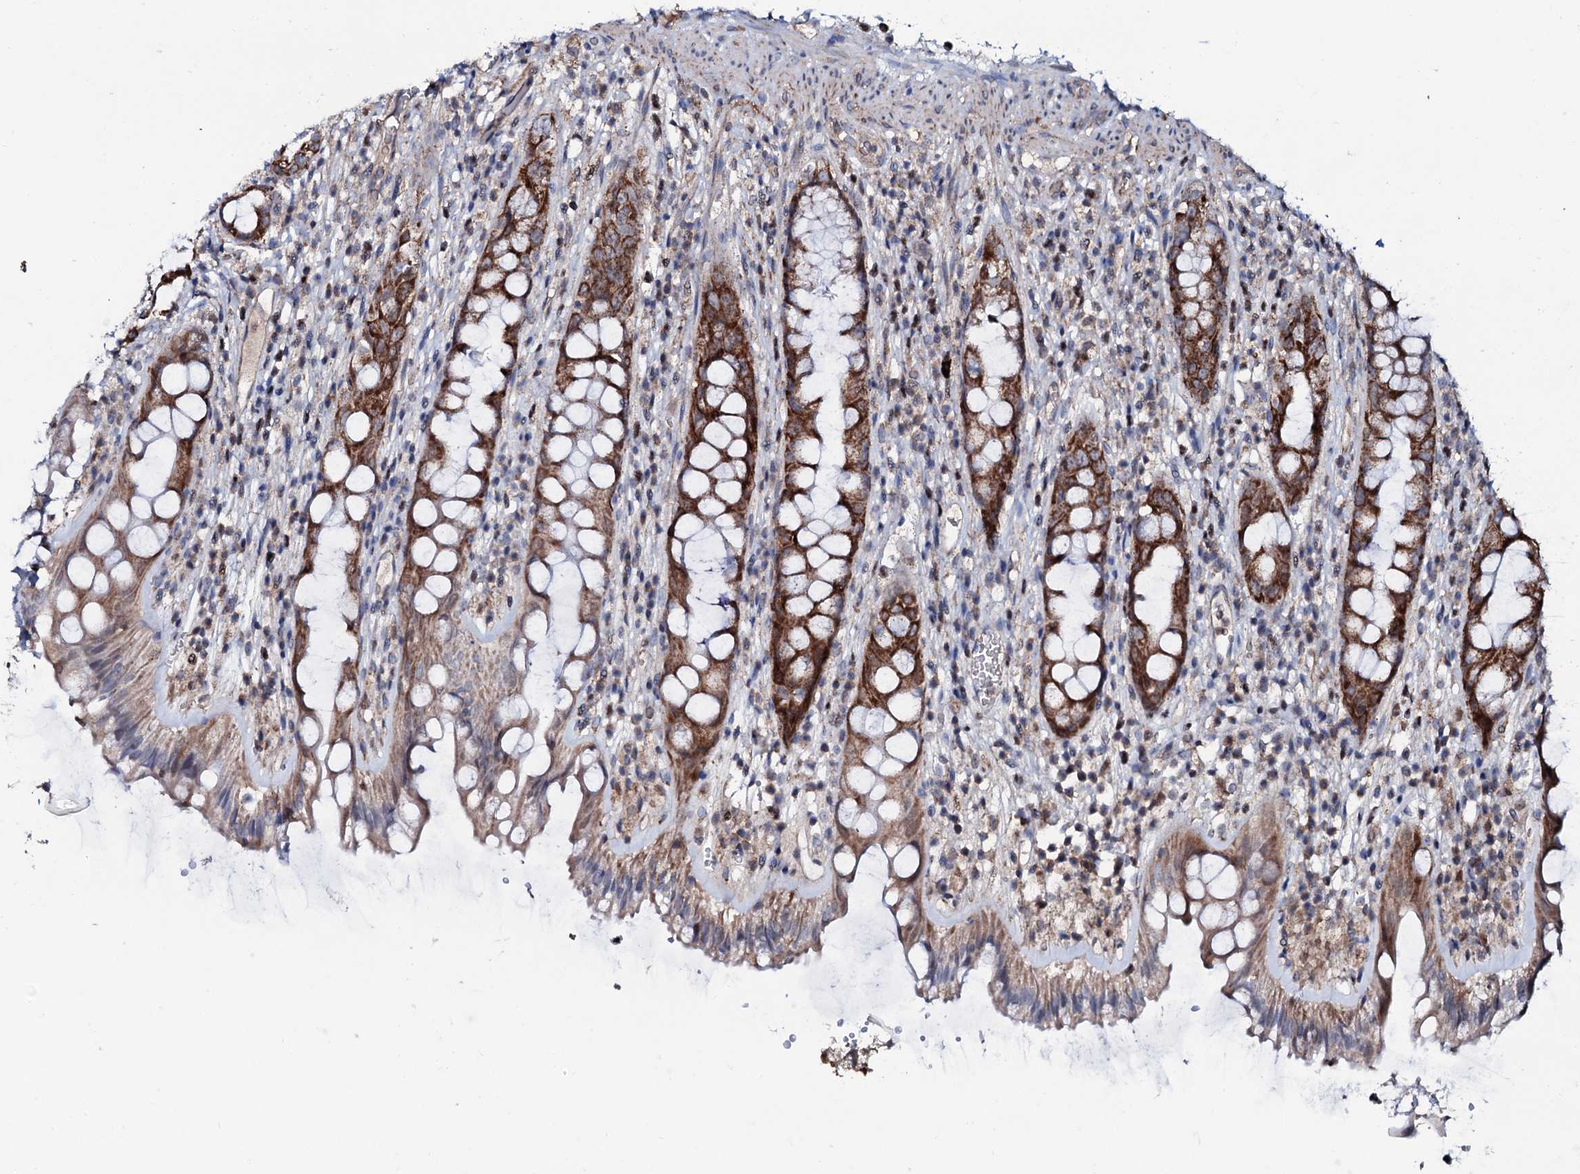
{"staining": {"intensity": "strong", "quantity": ">75%", "location": "cytoplasmic/membranous"}, "tissue": "rectum", "cell_type": "Glandular cells", "image_type": "normal", "snomed": [{"axis": "morphology", "description": "Normal tissue, NOS"}, {"axis": "topography", "description": "Rectum"}], "caption": "The micrograph reveals a brown stain indicating the presence of a protein in the cytoplasmic/membranous of glandular cells in rectum.", "gene": "PPP1R3D", "patient": {"sex": "female", "age": 57}}